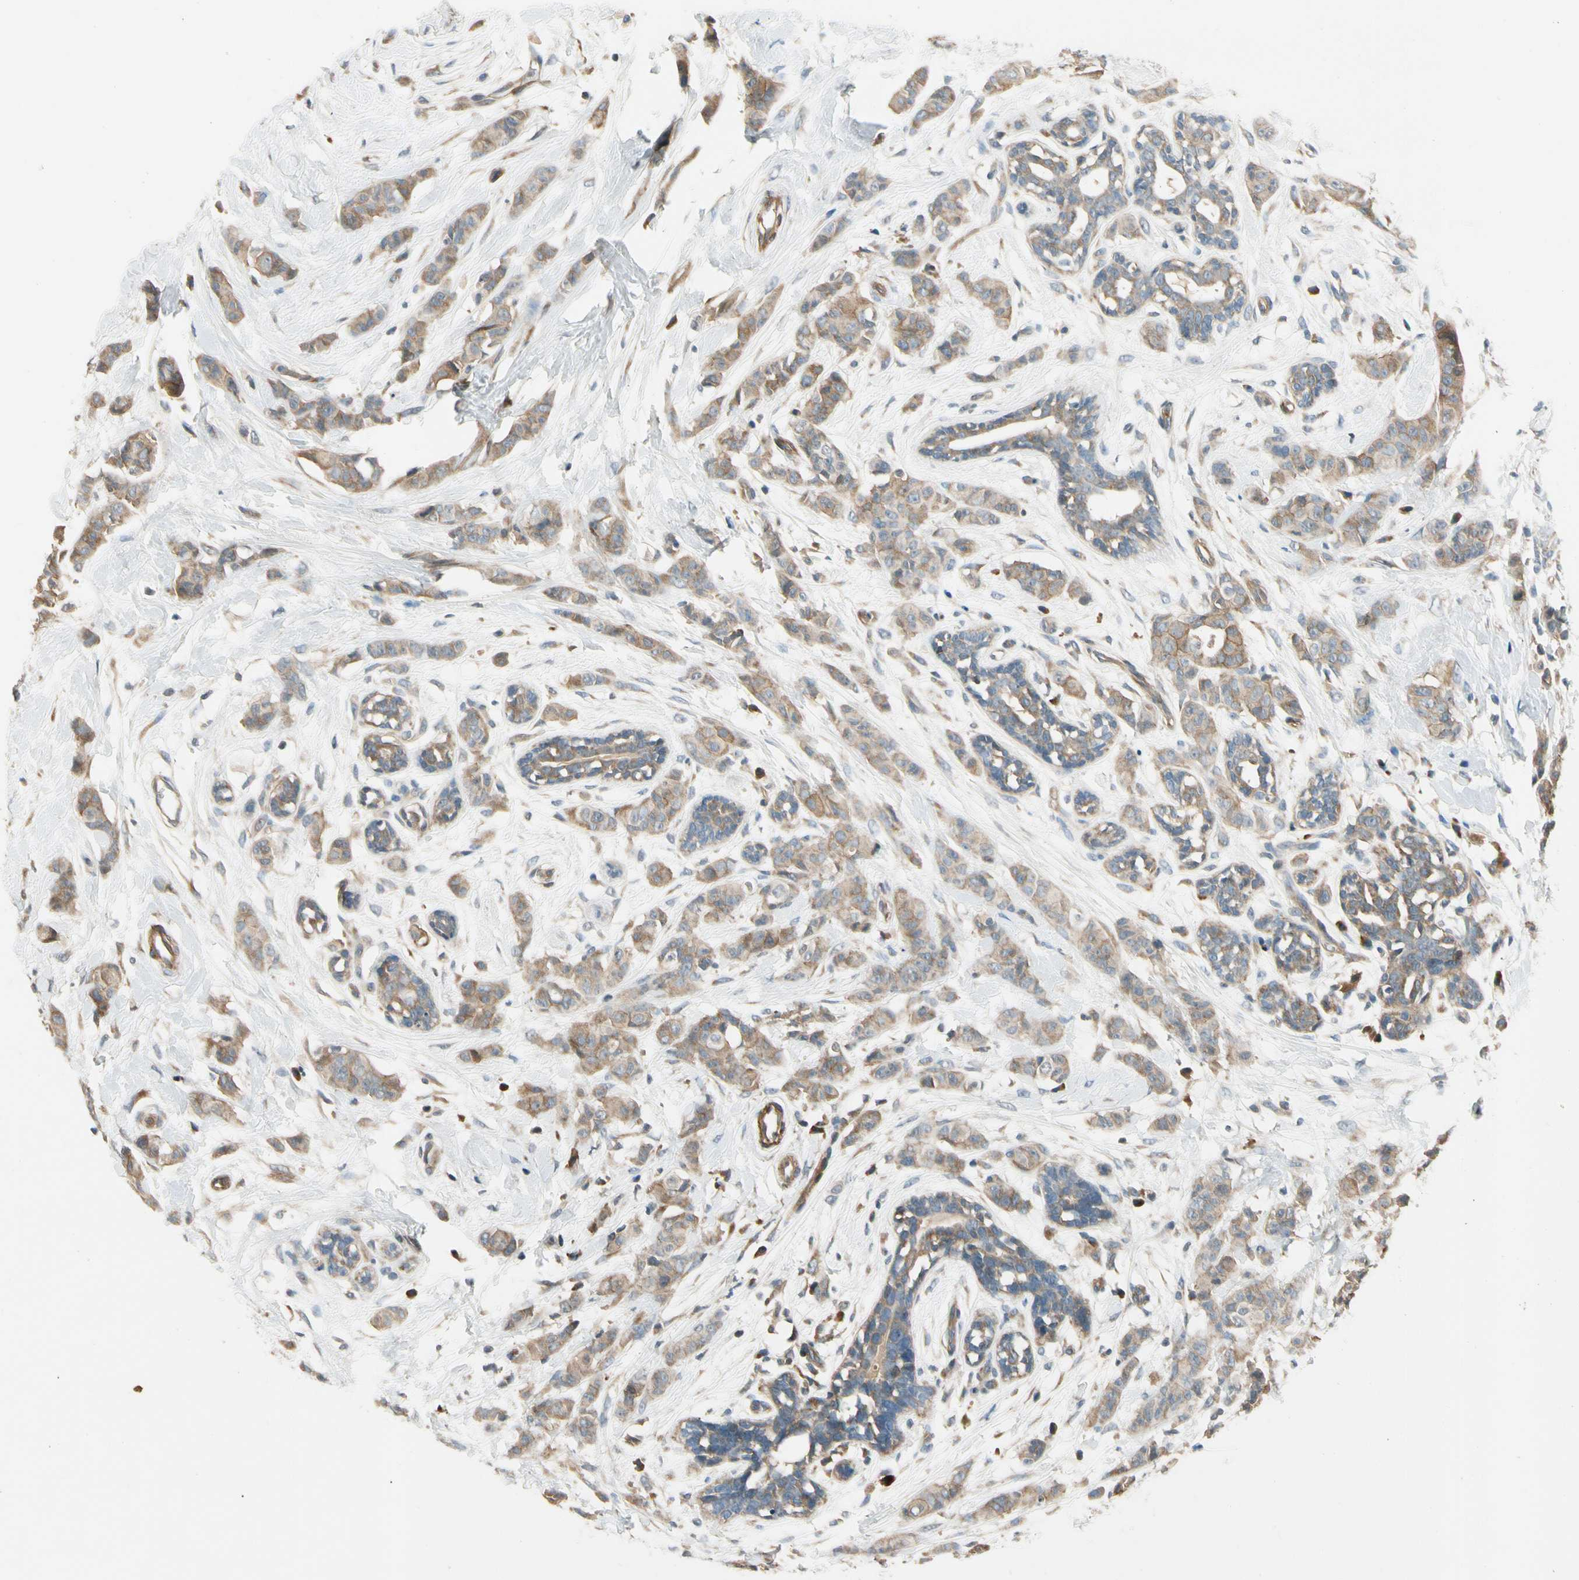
{"staining": {"intensity": "moderate", "quantity": ">75%", "location": "cytoplasmic/membranous"}, "tissue": "breast cancer", "cell_type": "Tumor cells", "image_type": "cancer", "snomed": [{"axis": "morphology", "description": "Normal tissue, NOS"}, {"axis": "morphology", "description": "Duct carcinoma"}, {"axis": "topography", "description": "Breast"}], "caption": "An immunohistochemistry image of neoplastic tissue is shown. Protein staining in brown shows moderate cytoplasmic/membranous positivity in intraductal carcinoma (breast) within tumor cells.", "gene": "MST1R", "patient": {"sex": "female", "age": 40}}